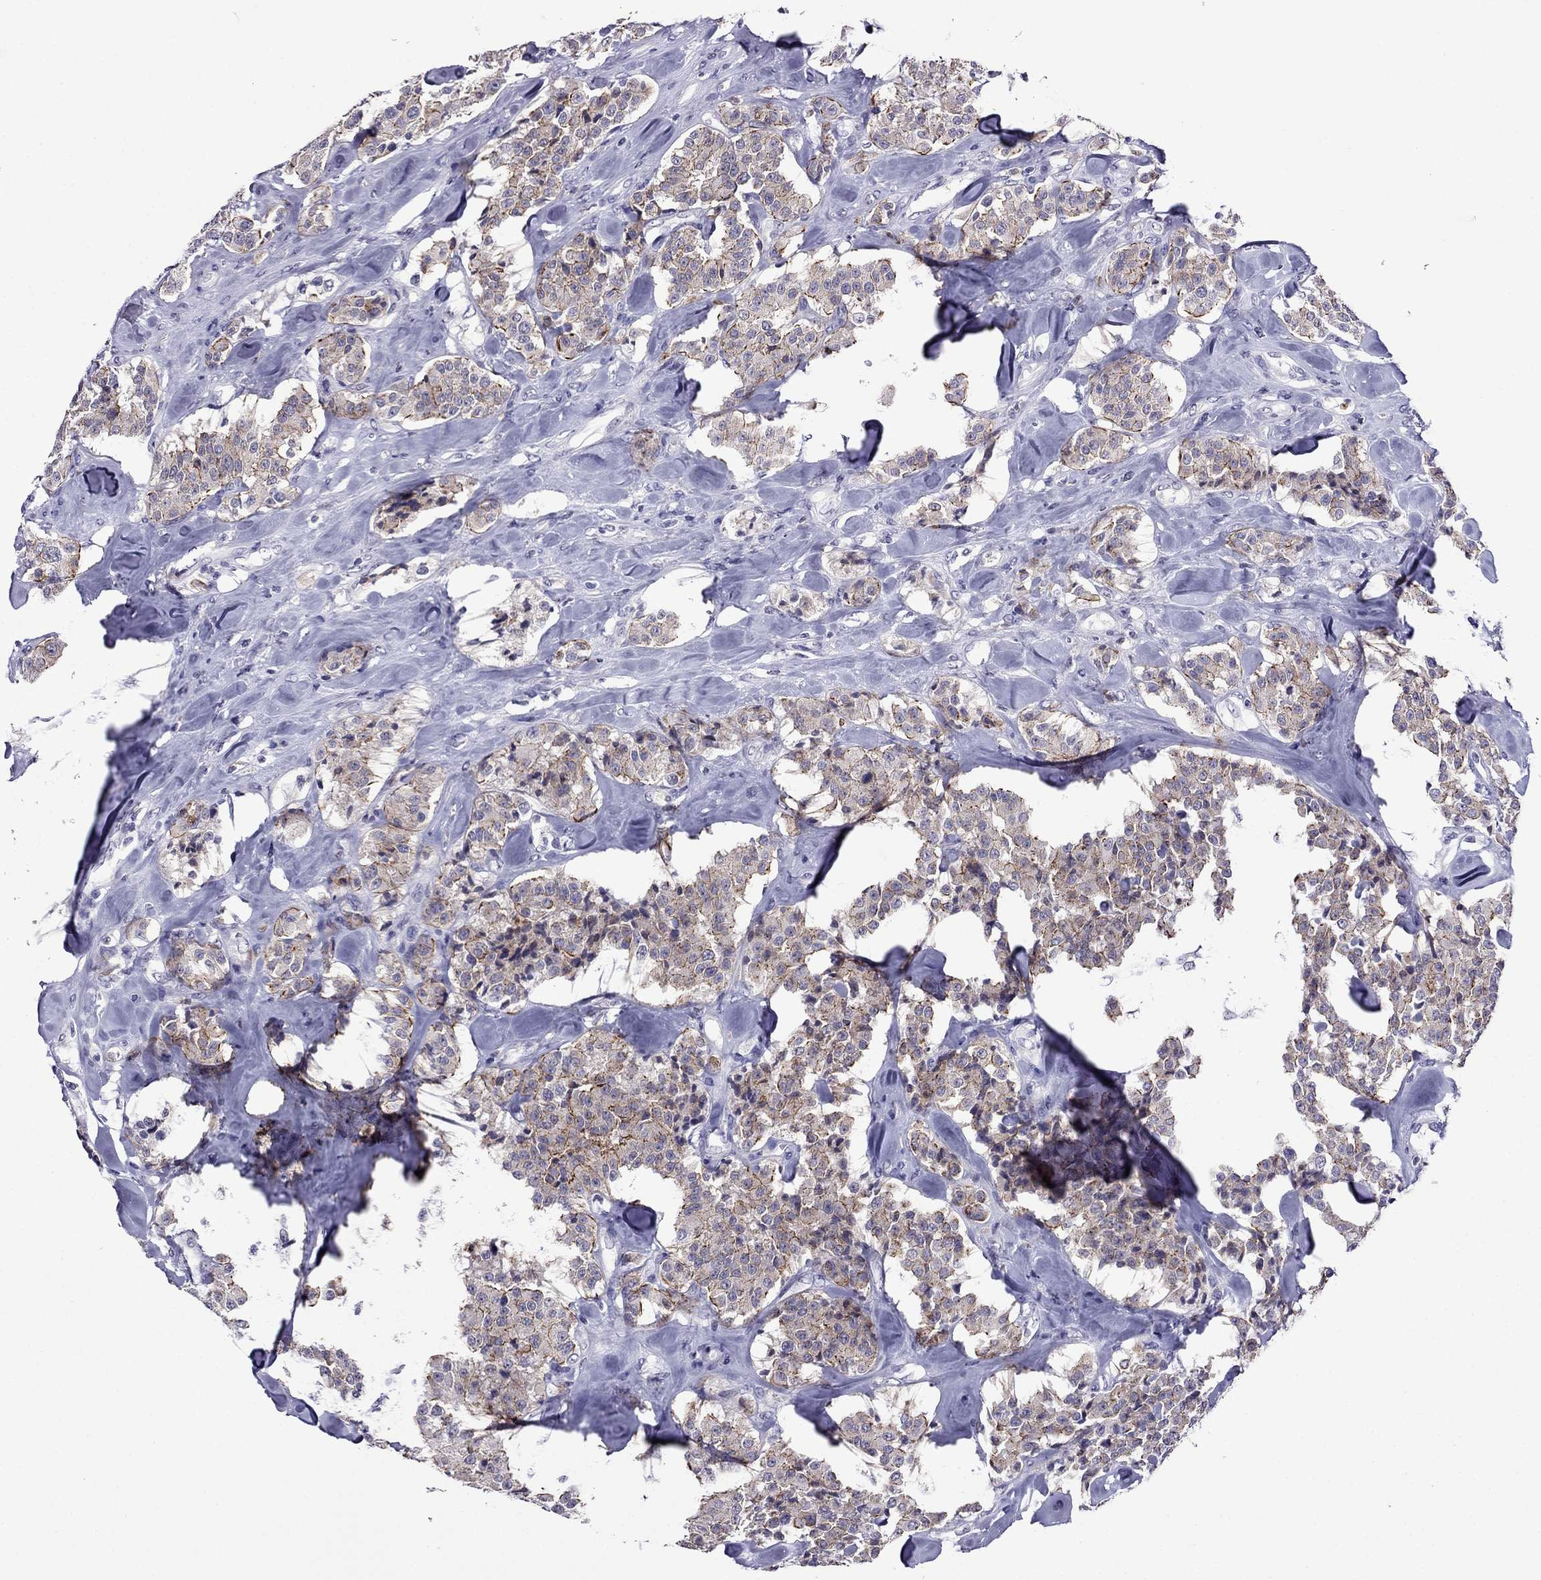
{"staining": {"intensity": "moderate", "quantity": "<25%", "location": "cytoplasmic/membranous"}, "tissue": "carcinoid", "cell_type": "Tumor cells", "image_type": "cancer", "snomed": [{"axis": "morphology", "description": "Carcinoid, malignant, NOS"}, {"axis": "topography", "description": "Pancreas"}], "caption": "This photomicrograph reveals malignant carcinoid stained with IHC to label a protein in brown. The cytoplasmic/membranous of tumor cells show moderate positivity for the protein. Nuclei are counter-stained blue.", "gene": "SPTBN4", "patient": {"sex": "male", "age": 41}}